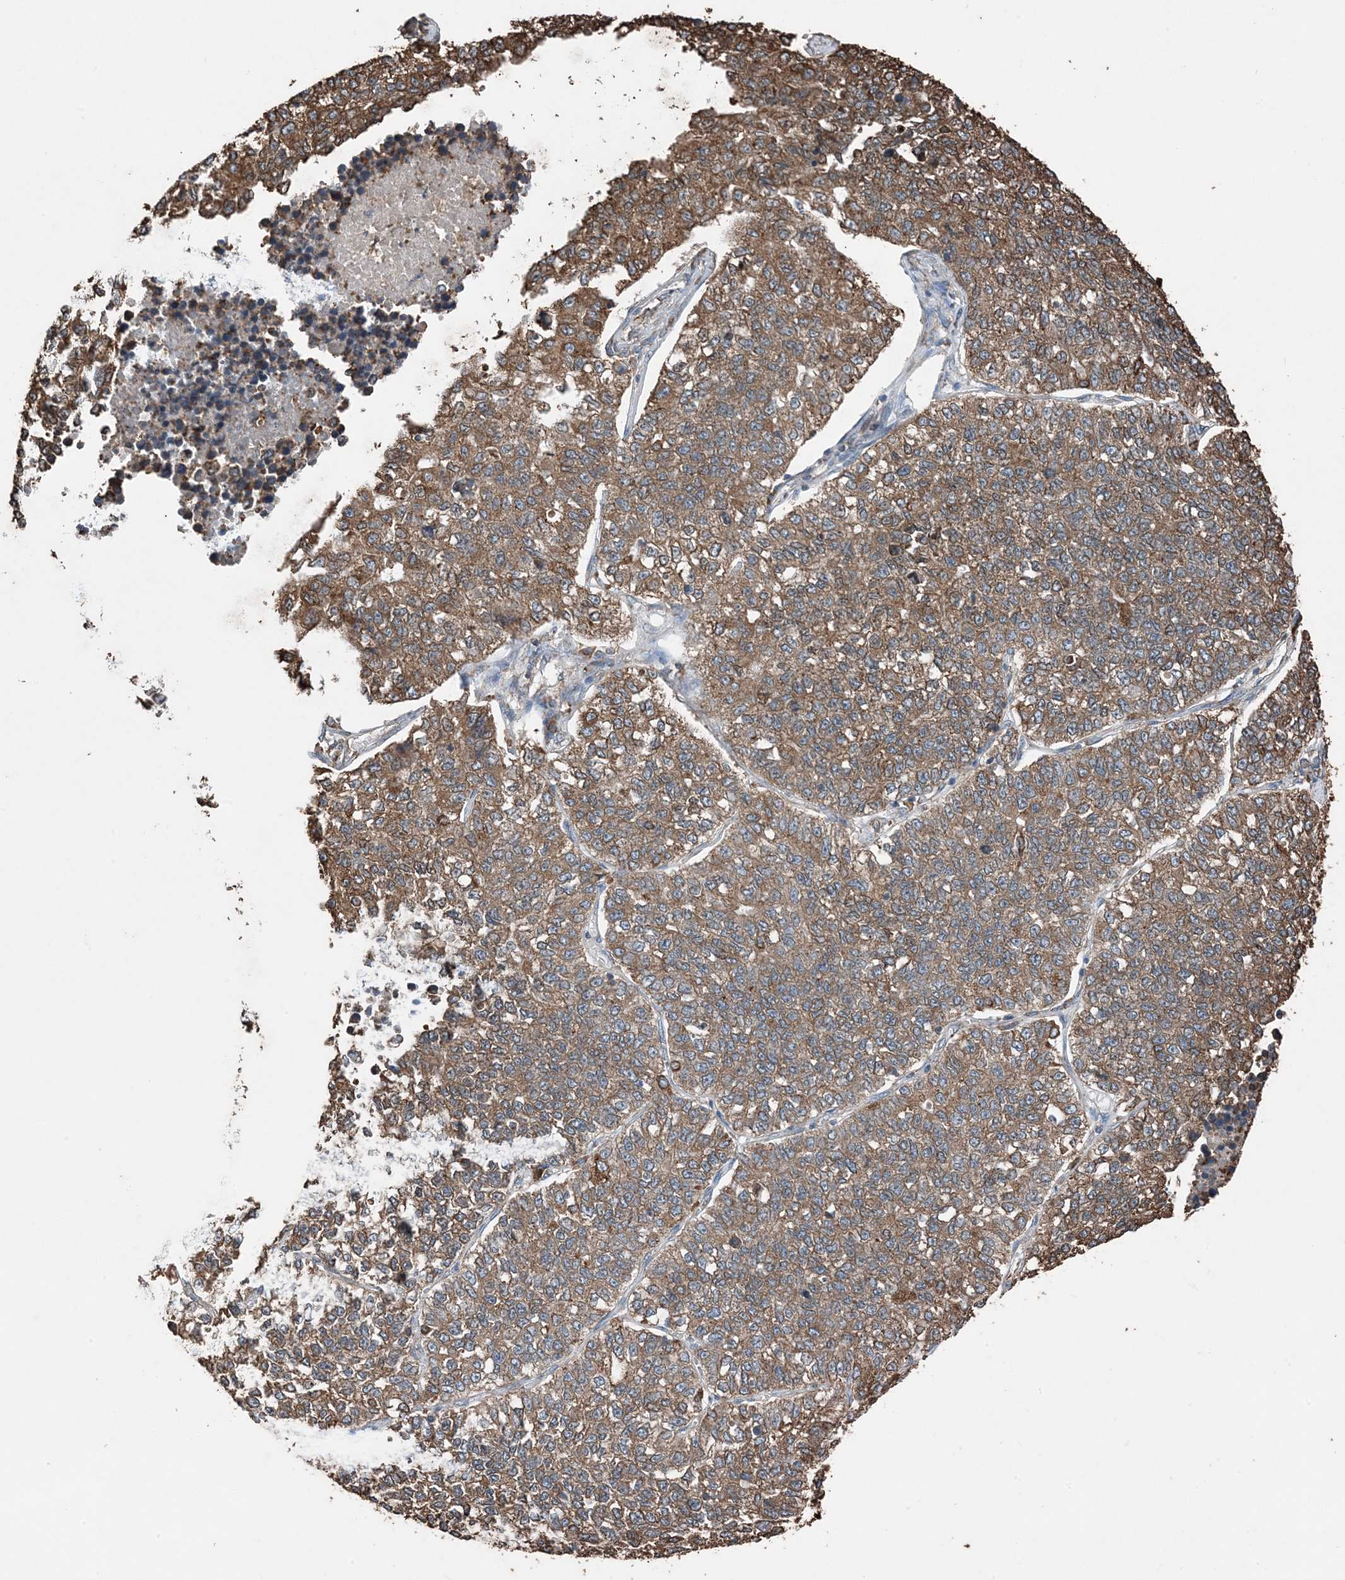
{"staining": {"intensity": "moderate", "quantity": ">75%", "location": "cytoplasmic/membranous"}, "tissue": "lung cancer", "cell_type": "Tumor cells", "image_type": "cancer", "snomed": [{"axis": "morphology", "description": "Adenocarcinoma, NOS"}, {"axis": "topography", "description": "Lung"}], "caption": "Moderate cytoplasmic/membranous staining is present in approximately >75% of tumor cells in lung cancer (adenocarcinoma).", "gene": "PDIA6", "patient": {"sex": "male", "age": 49}}